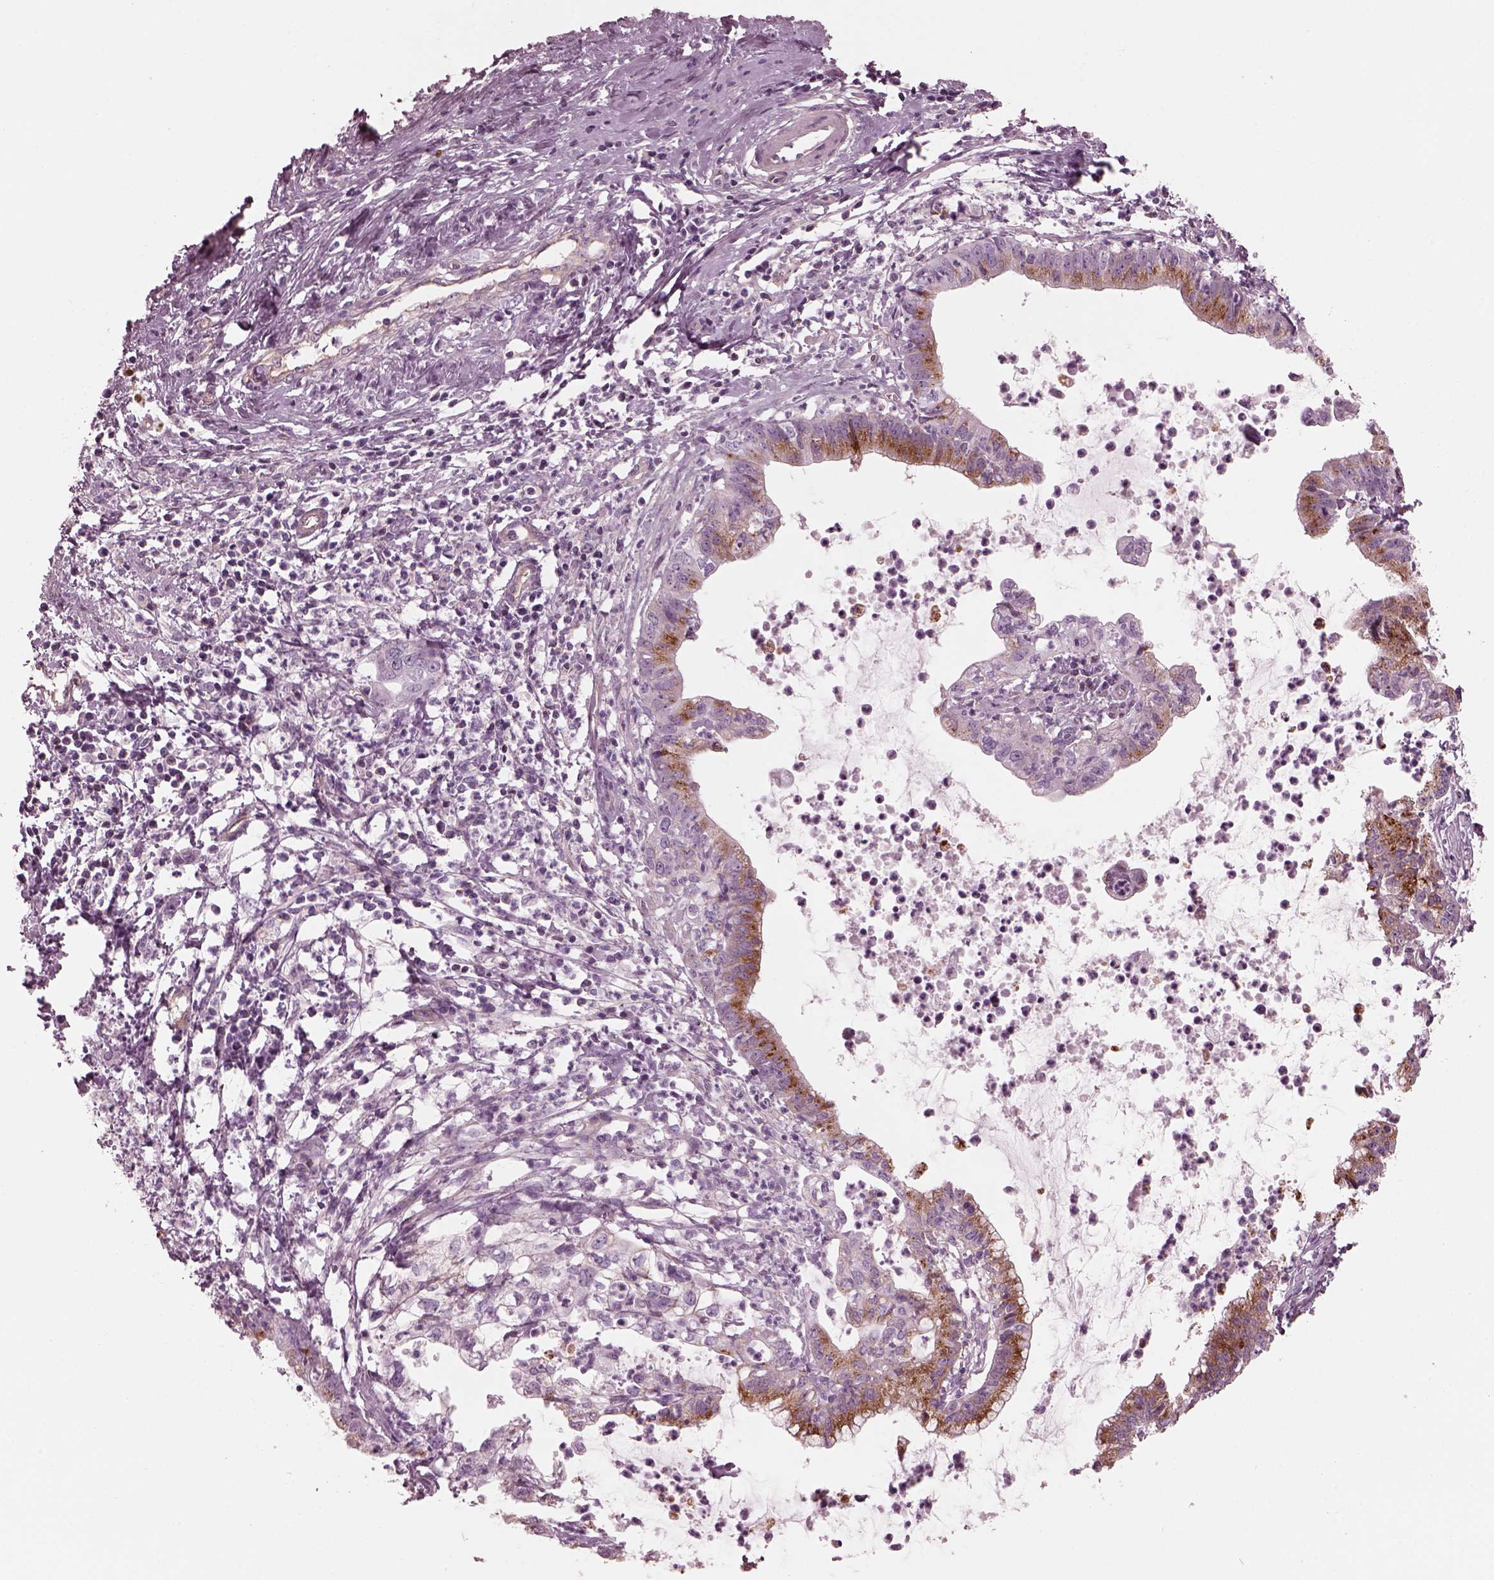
{"staining": {"intensity": "strong", "quantity": "<25%", "location": "cytoplasmic/membranous"}, "tissue": "cervical cancer", "cell_type": "Tumor cells", "image_type": "cancer", "snomed": [{"axis": "morphology", "description": "Normal tissue, NOS"}, {"axis": "morphology", "description": "Adenocarcinoma, NOS"}, {"axis": "topography", "description": "Cervix"}], "caption": "Strong cytoplasmic/membranous protein positivity is appreciated in about <25% of tumor cells in cervical adenocarcinoma.", "gene": "ELAPOR1", "patient": {"sex": "female", "age": 38}}